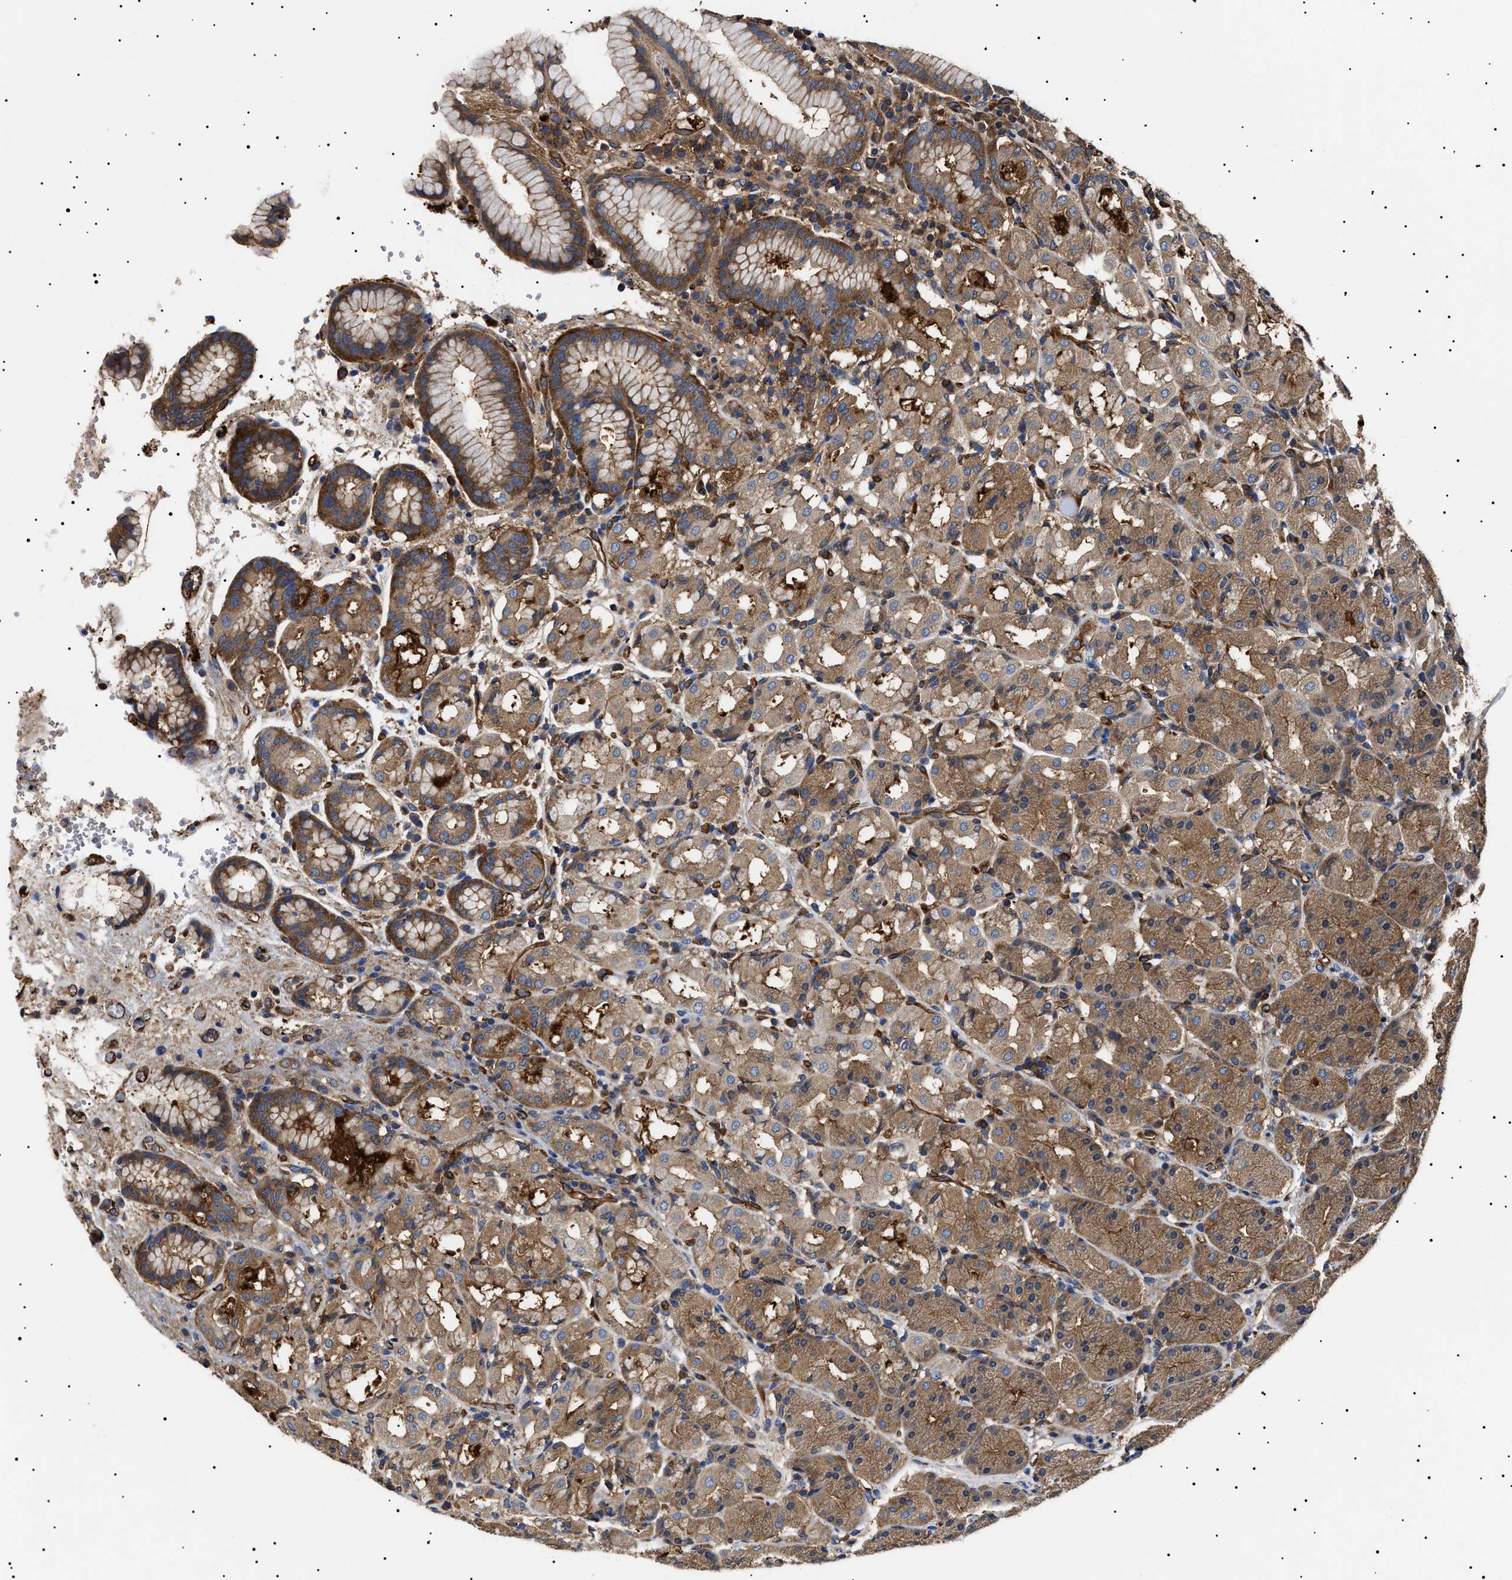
{"staining": {"intensity": "moderate", "quantity": ">75%", "location": "cytoplasmic/membranous"}, "tissue": "stomach", "cell_type": "Glandular cells", "image_type": "normal", "snomed": [{"axis": "morphology", "description": "Normal tissue, NOS"}, {"axis": "topography", "description": "Stomach"}, {"axis": "topography", "description": "Stomach, lower"}], "caption": "Approximately >75% of glandular cells in unremarkable stomach reveal moderate cytoplasmic/membranous protein positivity as visualized by brown immunohistochemical staining.", "gene": "TPP2", "patient": {"sex": "female", "age": 56}}